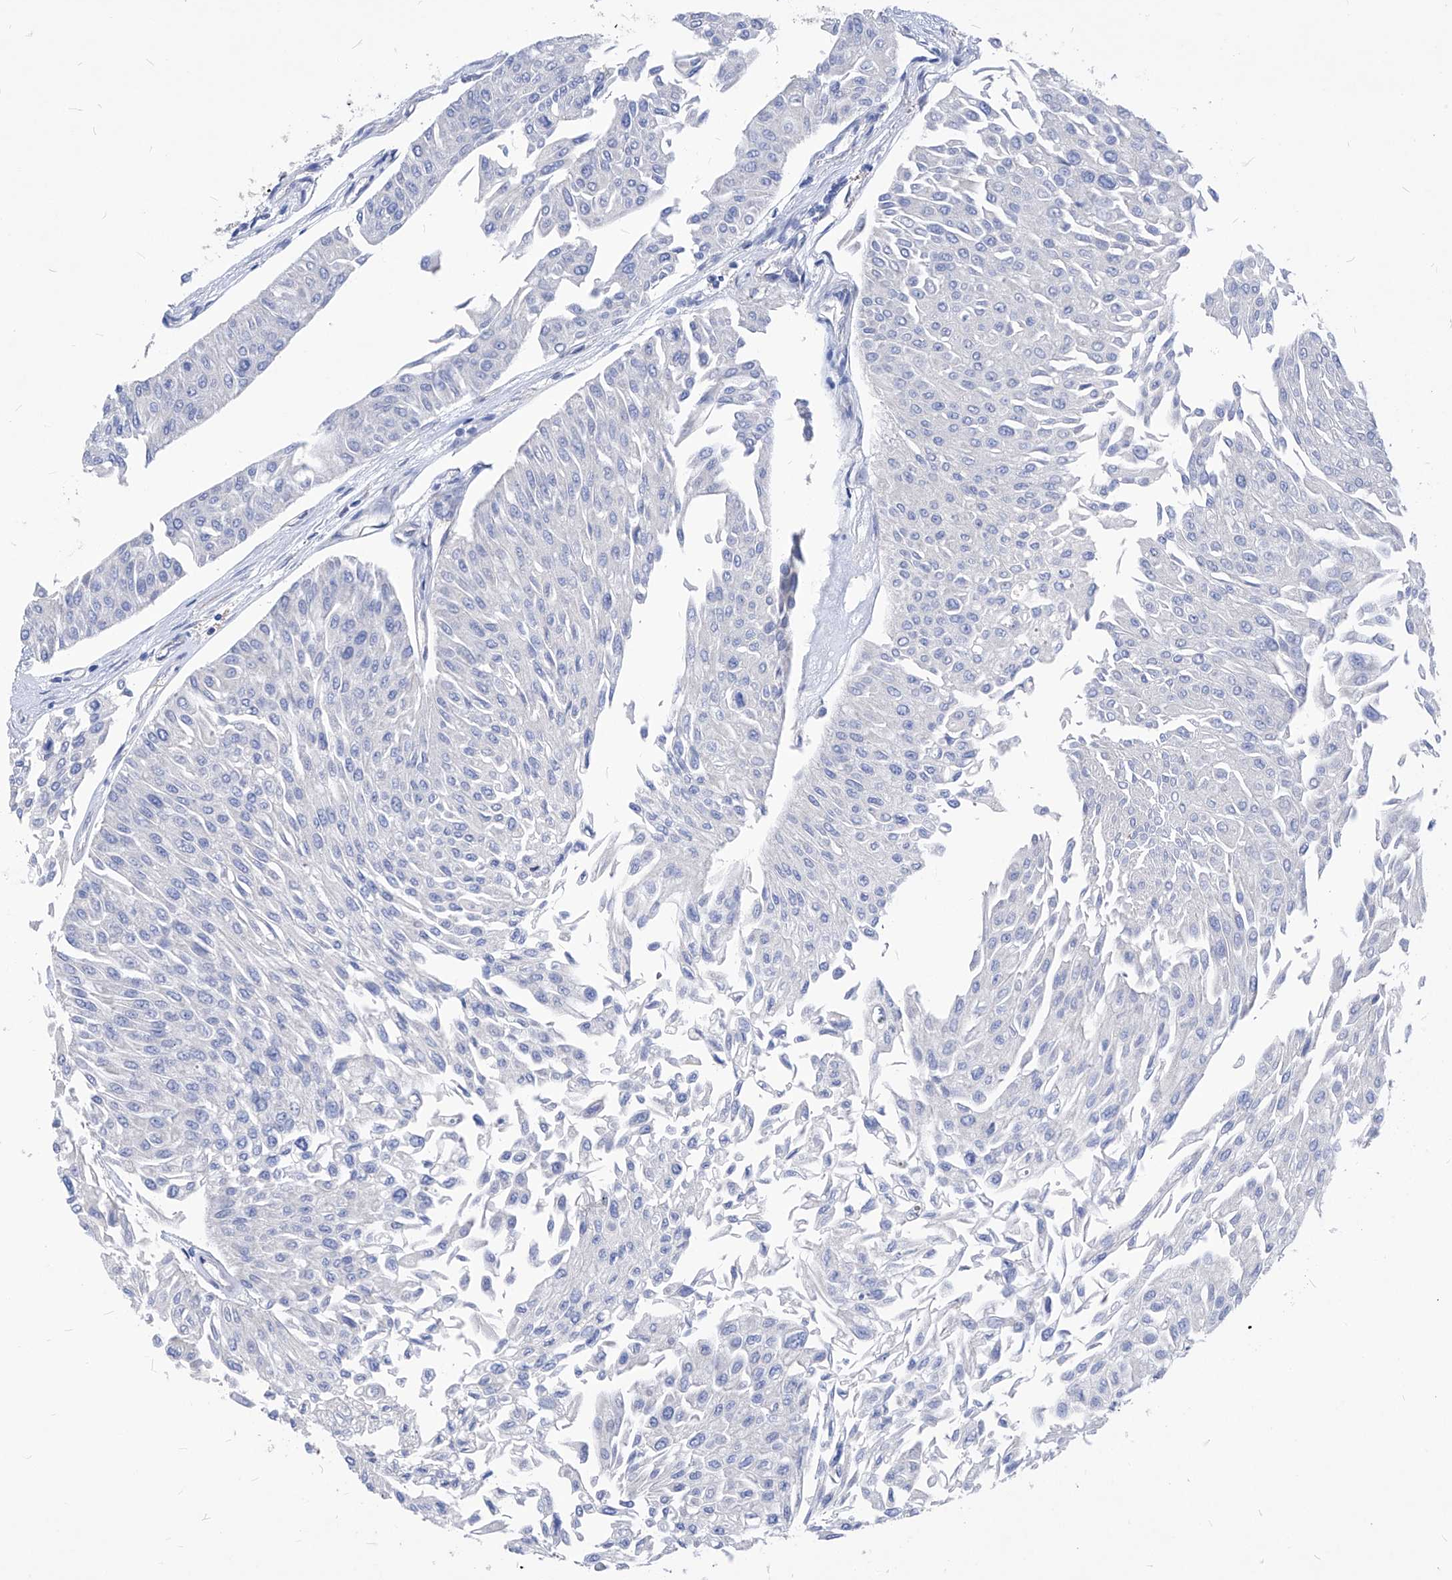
{"staining": {"intensity": "negative", "quantity": "none", "location": "none"}, "tissue": "urothelial cancer", "cell_type": "Tumor cells", "image_type": "cancer", "snomed": [{"axis": "morphology", "description": "Urothelial carcinoma, Low grade"}, {"axis": "topography", "description": "Urinary bladder"}], "caption": "High power microscopy photomicrograph of an immunohistochemistry photomicrograph of urothelial cancer, revealing no significant expression in tumor cells.", "gene": "XPNPEP1", "patient": {"sex": "male", "age": 67}}